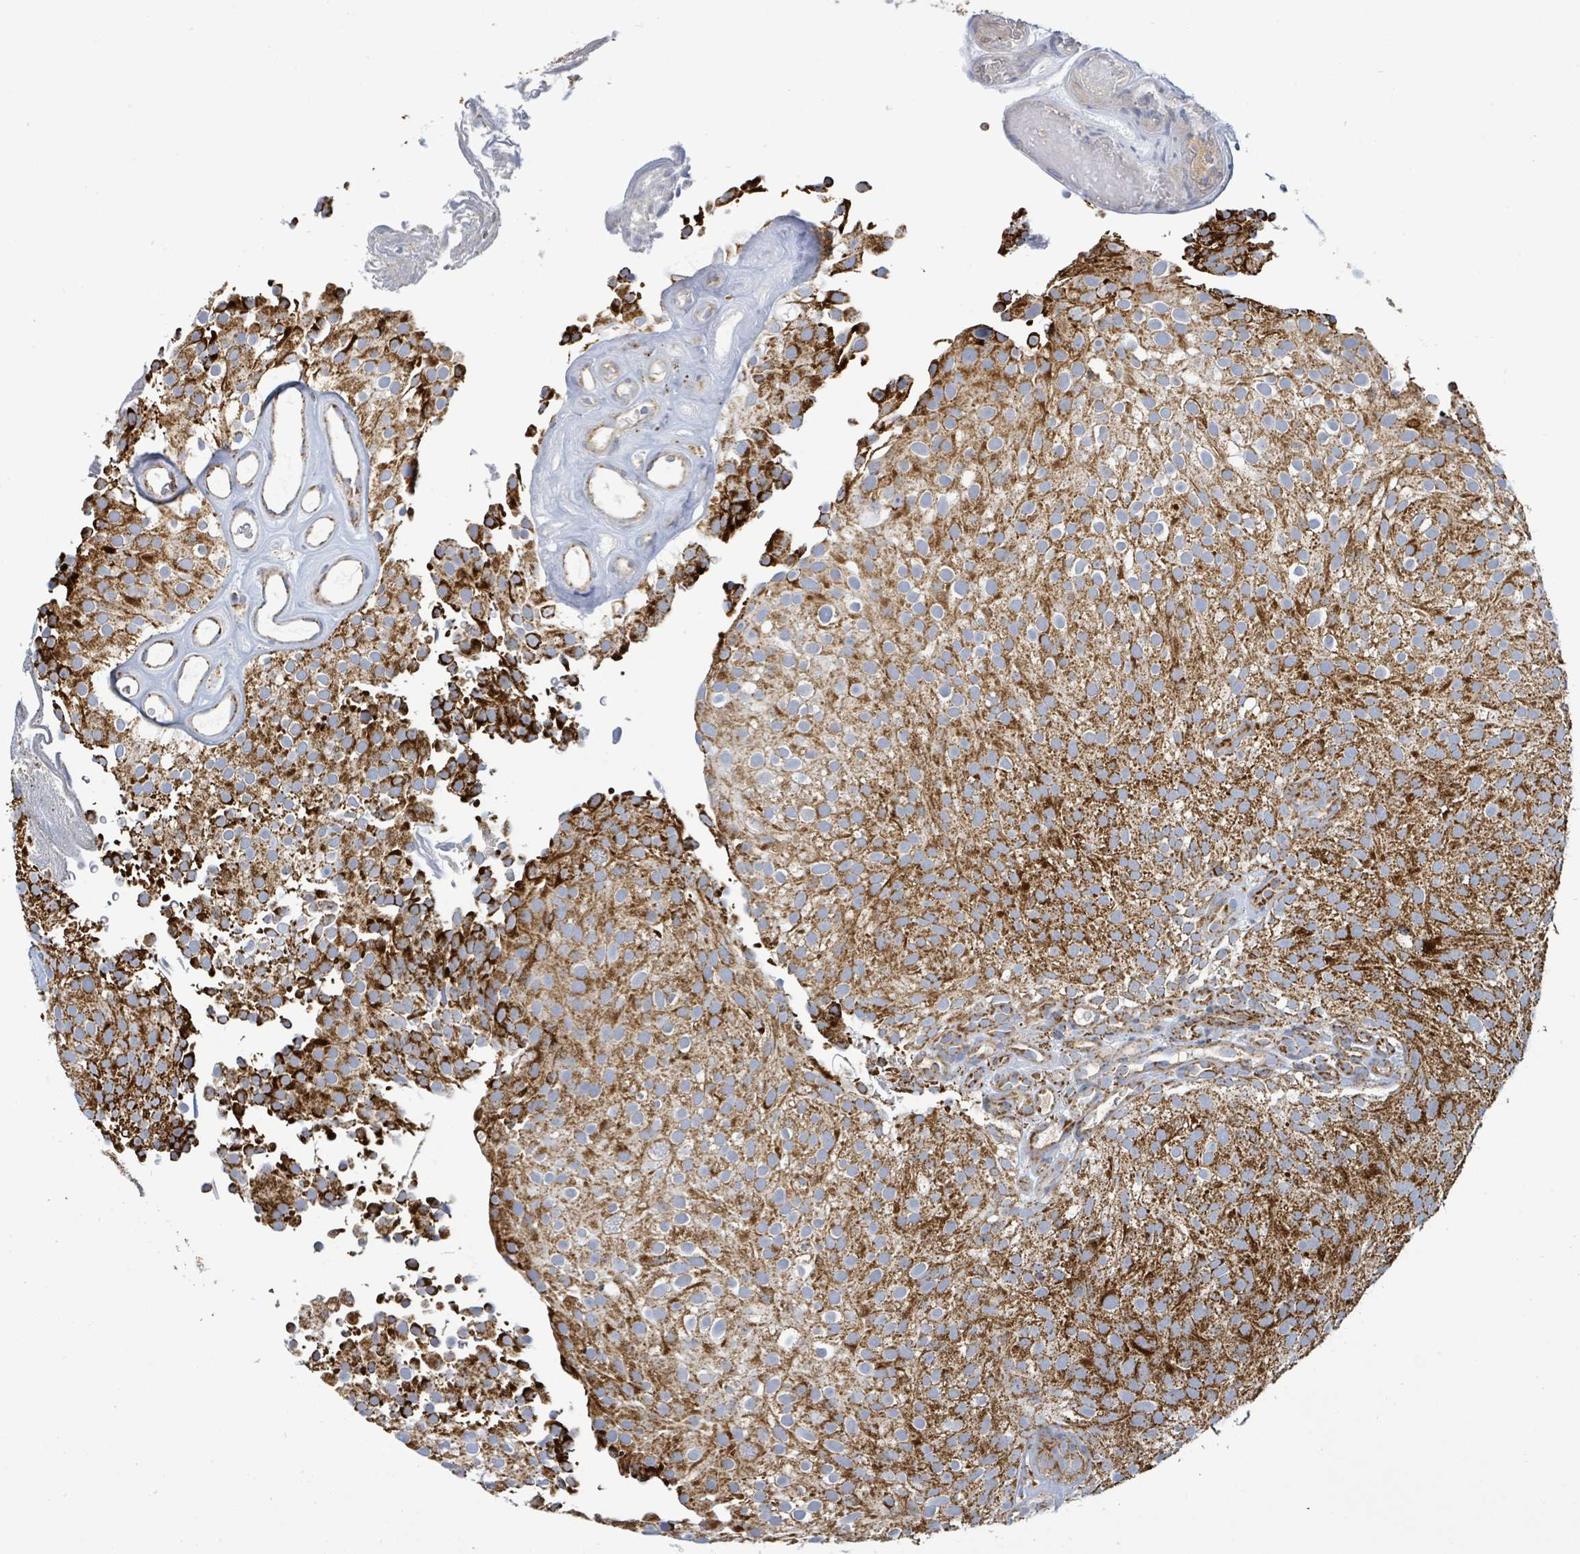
{"staining": {"intensity": "strong", "quantity": ">75%", "location": "cytoplasmic/membranous"}, "tissue": "urothelial cancer", "cell_type": "Tumor cells", "image_type": "cancer", "snomed": [{"axis": "morphology", "description": "Urothelial carcinoma, Low grade"}, {"axis": "topography", "description": "Urinary bladder"}], "caption": "Urothelial cancer was stained to show a protein in brown. There is high levels of strong cytoplasmic/membranous positivity in about >75% of tumor cells.", "gene": "SUCLG2", "patient": {"sex": "male", "age": 78}}